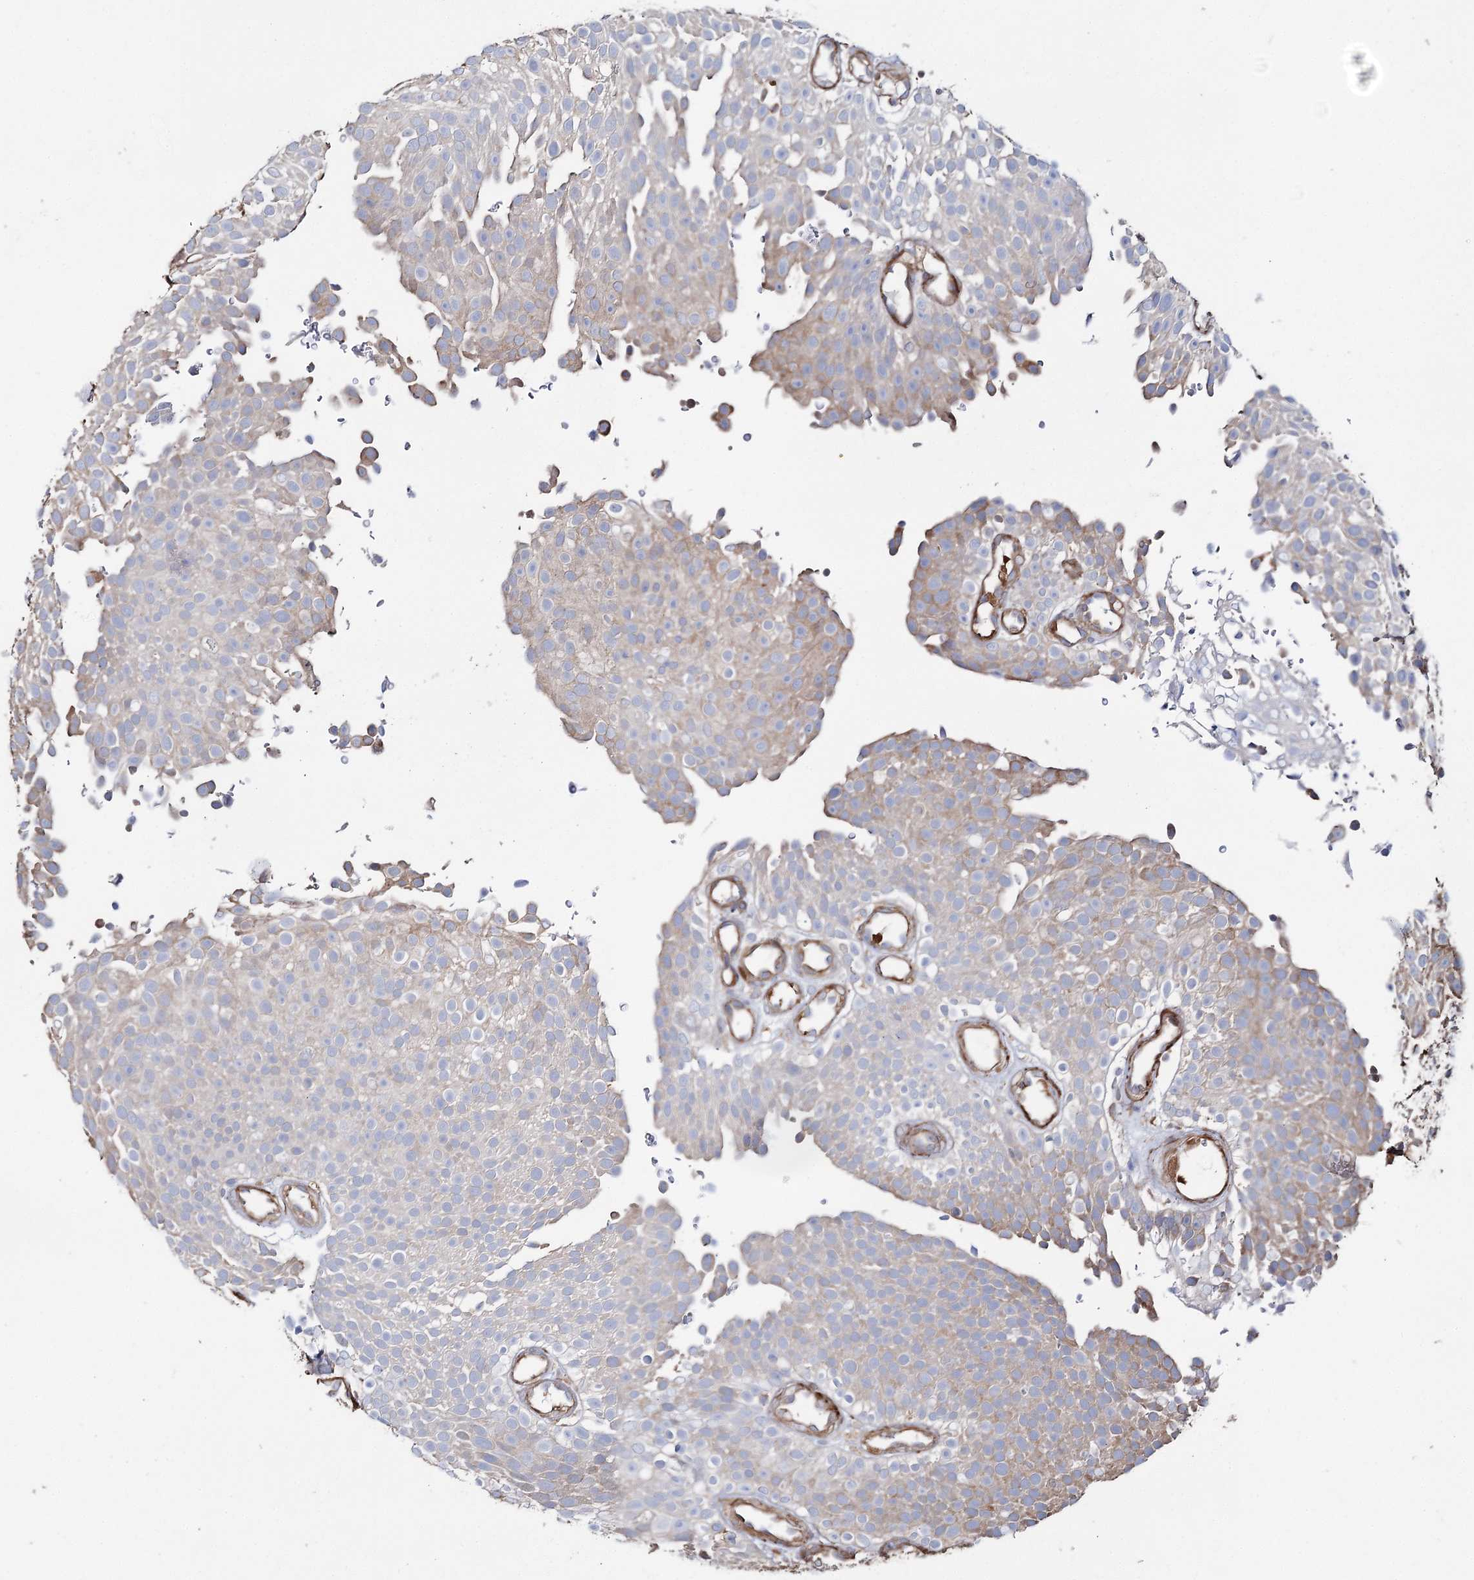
{"staining": {"intensity": "weak", "quantity": "<25%", "location": "cytoplasmic/membranous"}, "tissue": "urothelial cancer", "cell_type": "Tumor cells", "image_type": "cancer", "snomed": [{"axis": "morphology", "description": "Urothelial carcinoma, Low grade"}, {"axis": "topography", "description": "Urinary bladder"}], "caption": "Immunohistochemical staining of human urothelial cancer displays no significant expression in tumor cells.", "gene": "SUMF1", "patient": {"sex": "male", "age": 78}}